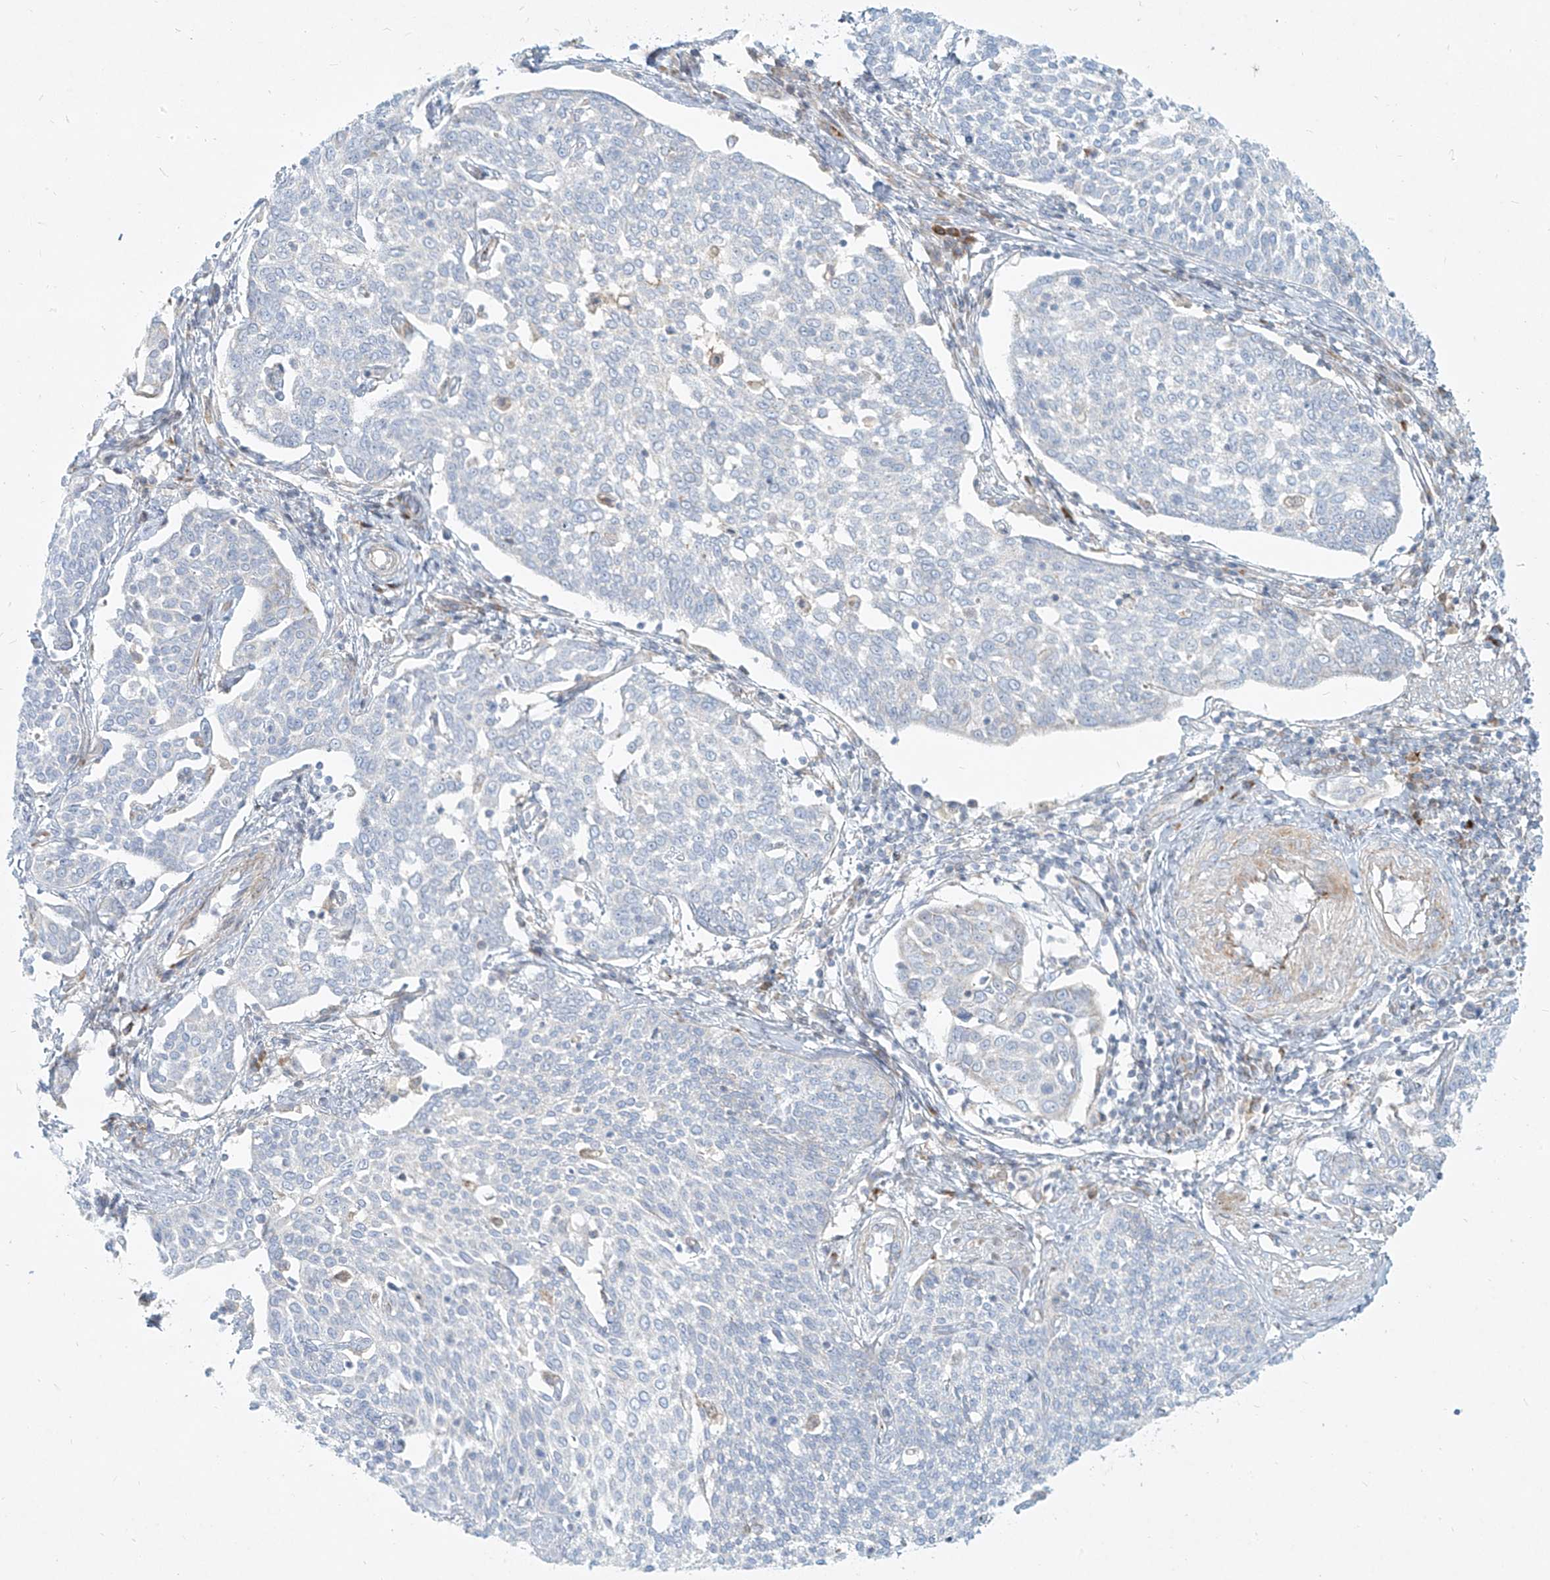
{"staining": {"intensity": "negative", "quantity": "none", "location": "none"}, "tissue": "cervical cancer", "cell_type": "Tumor cells", "image_type": "cancer", "snomed": [{"axis": "morphology", "description": "Squamous cell carcinoma, NOS"}, {"axis": "topography", "description": "Cervix"}], "caption": "DAB immunohistochemical staining of human squamous cell carcinoma (cervical) demonstrates no significant staining in tumor cells.", "gene": "MTX2", "patient": {"sex": "female", "age": 34}}